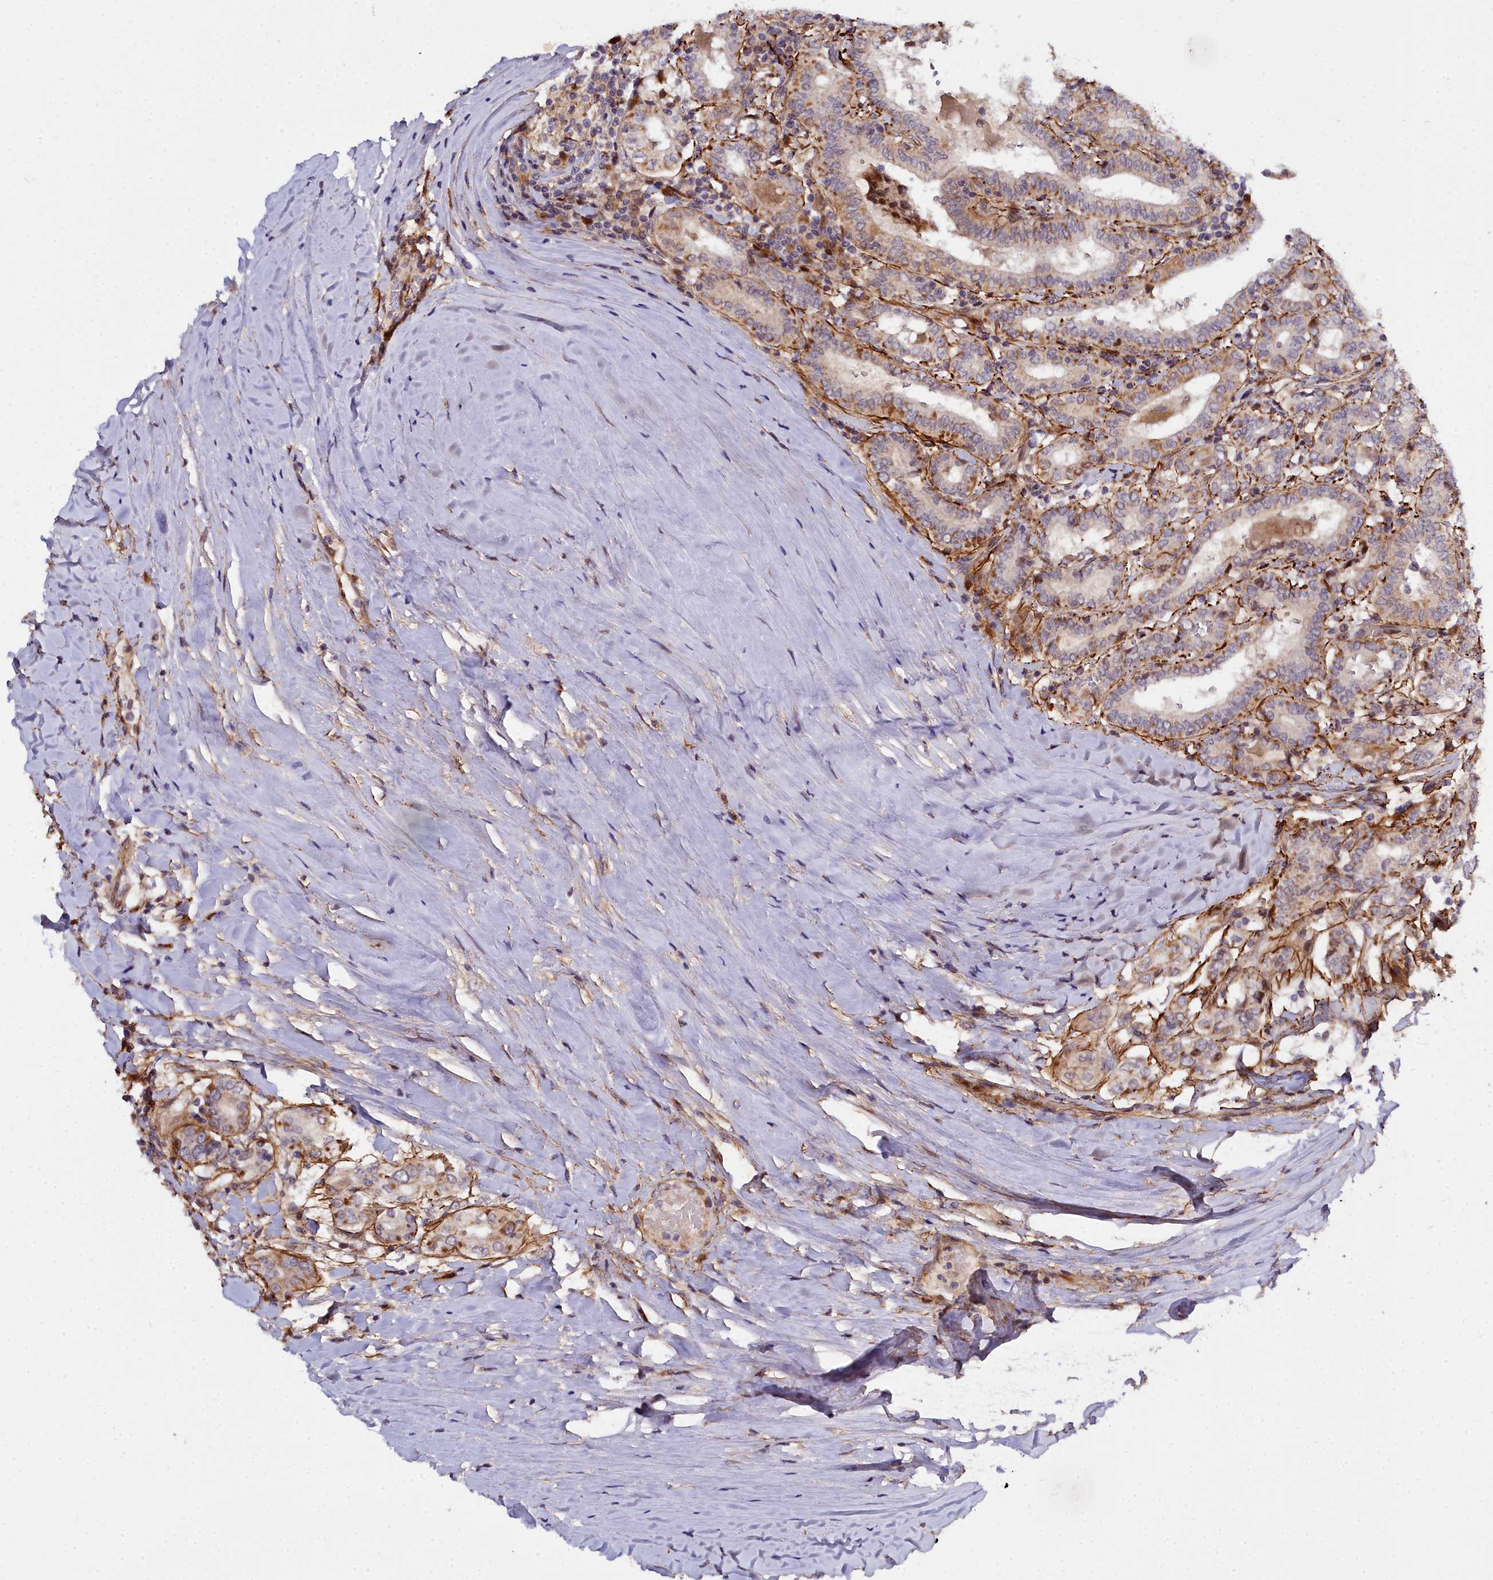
{"staining": {"intensity": "moderate", "quantity": "<25%", "location": "cytoplasmic/membranous,nuclear"}, "tissue": "thyroid cancer", "cell_type": "Tumor cells", "image_type": "cancer", "snomed": [{"axis": "morphology", "description": "Papillary adenocarcinoma, NOS"}, {"axis": "topography", "description": "Thyroid gland"}], "caption": "Moderate cytoplasmic/membranous and nuclear positivity for a protein is identified in about <25% of tumor cells of thyroid papillary adenocarcinoma using IHC.", "gene": "MRPS11", "patient": {"sex": "female", "age": 72}}